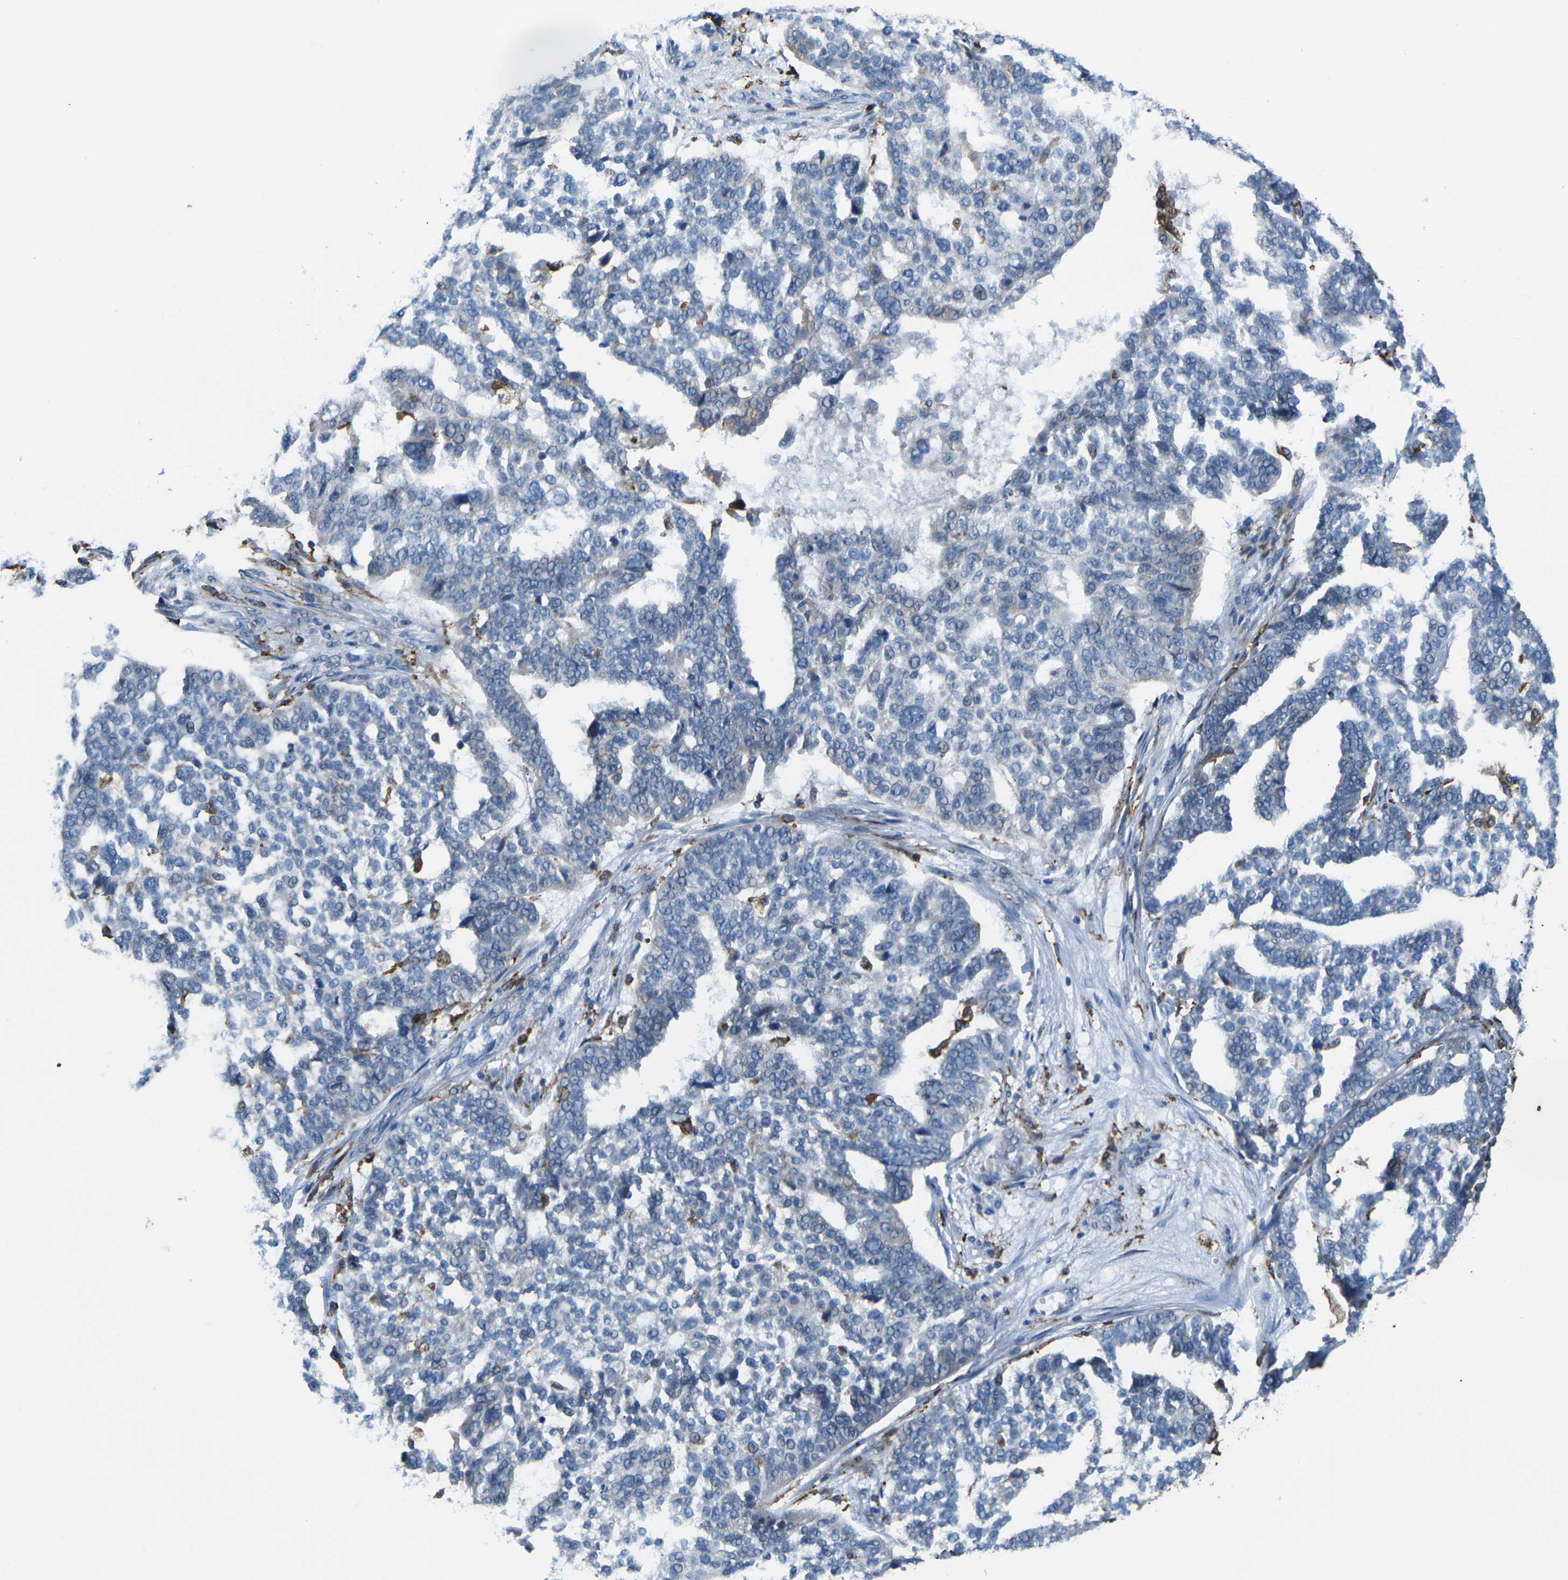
{"staining": {"intensity": "weak", "quantity": "<25%", "location": "cytoplasmic/membranous"}, "tissue": "ovarian cancer", "cell_type": "Tumor cells", "image_type": "cancer", "snomed": [{"axis": "morphology", "description": "Cystadenocarcinoma, serous, NOS"}, {"axis": "topography", "description": "Ovary"}], "caption": "Immunohistochemistry (IHC) histopathology image of neoplastic tissue: ovarian serous cystadenocarcinoma stained with DAB (3,3'-diaminobenzidine) displays no significant protein staining in tumor cells.", "gene": "PTPN1", "patient": {"sex": "female", "age": 59}}